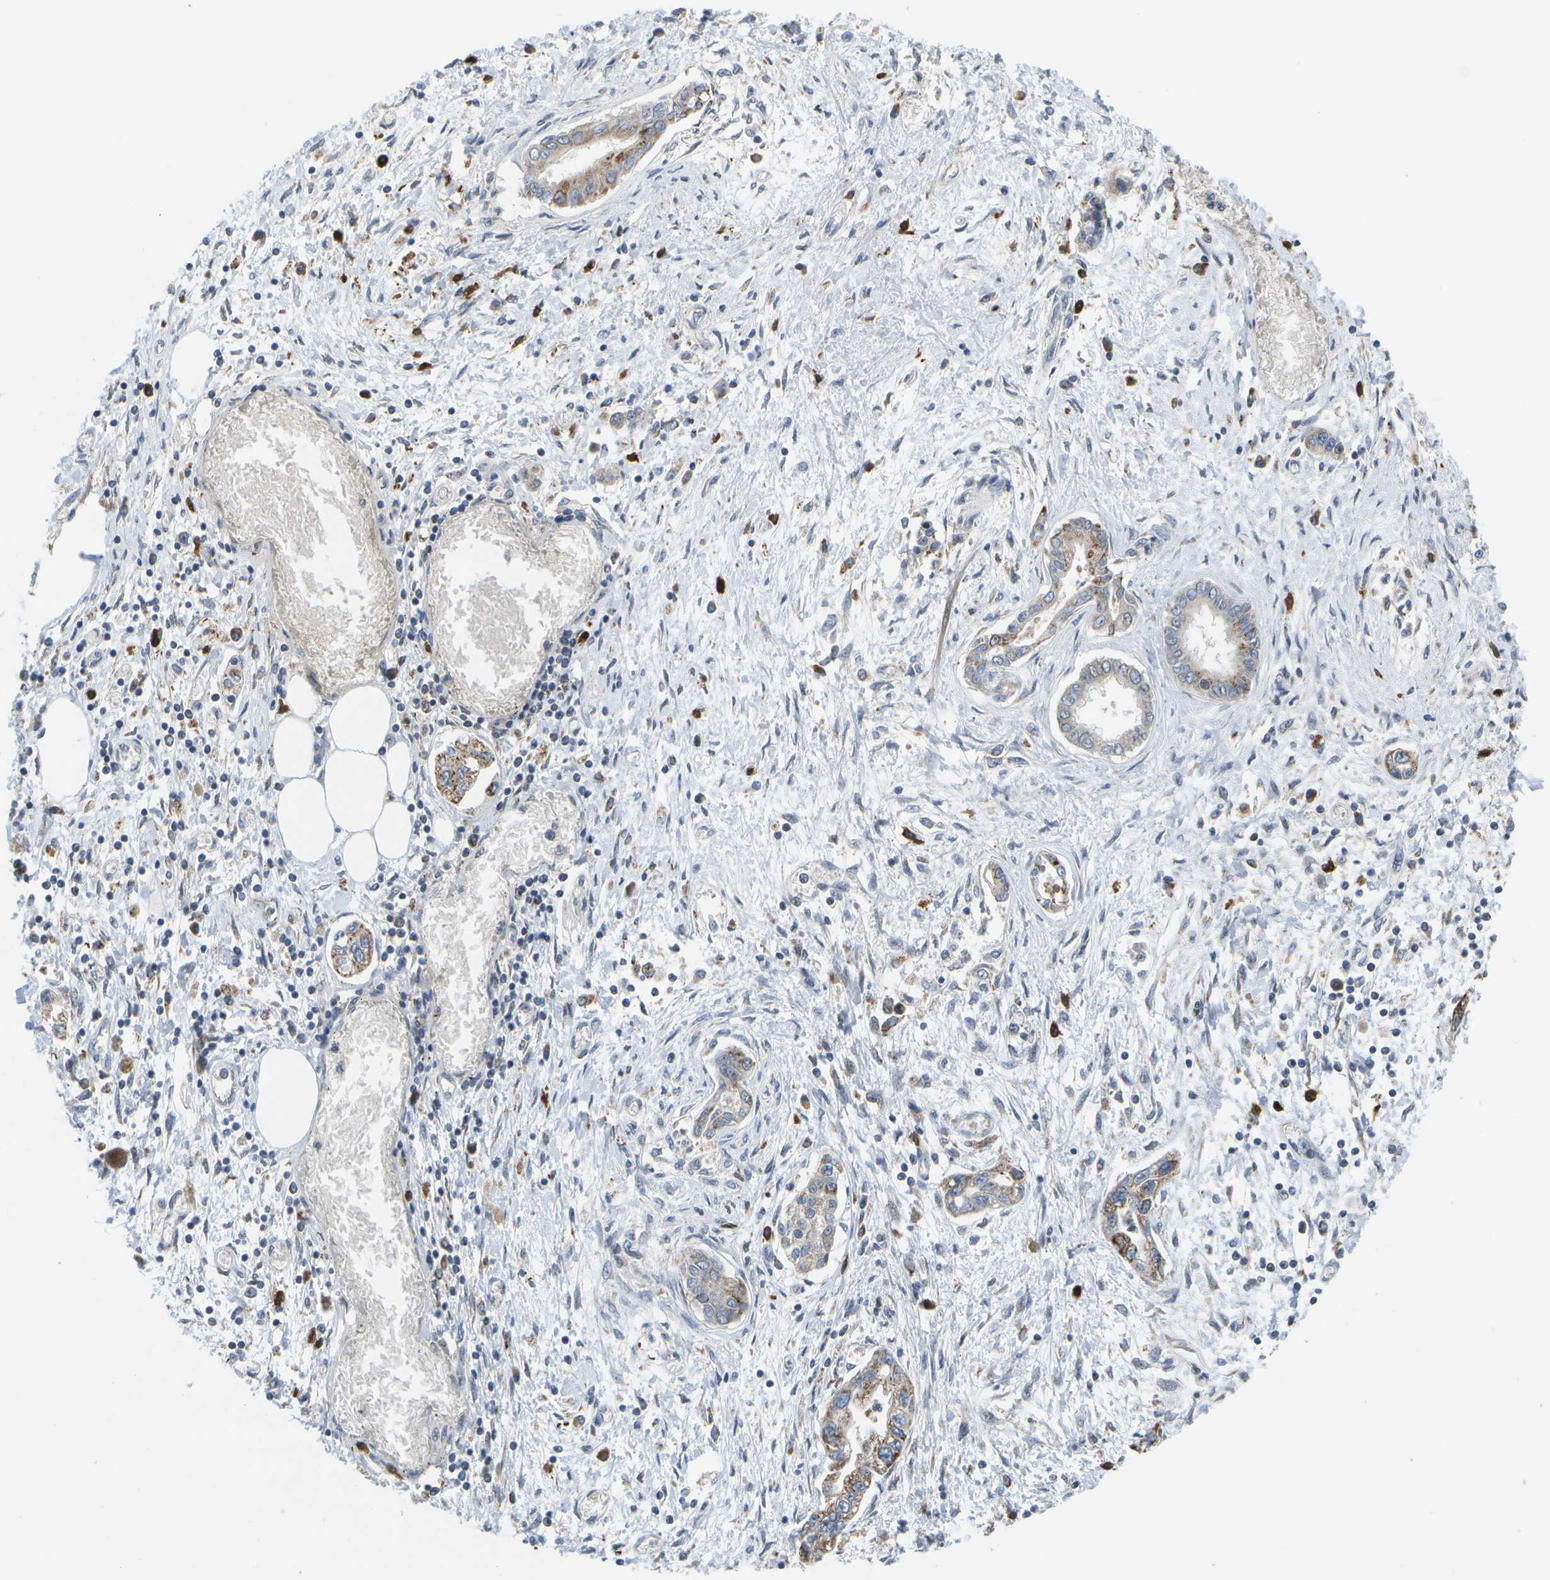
{"staining": {"intensity": "moderate", "quantity": "25%-75%", "location": "cytoplasmic/membranous"}, "tissue": "pancreatic cancer", "cell_type": "Tumor cells", "image_type": "cancer", "snomed": [{"axis": "morphology", "description": "Adenocarcinoma, NOS"}, {"axis": "topography", "description": "Pancreas"}], "caption": "IHC staining of pancreatic cancer, which exhibits medium levels of moderate cytoplasmic/membranous staining in approximately 25%-75% of tumor cells indicating moderate cytoplasmic/membranous protein staining. The staining was performed using DAB (brown) for protein detection and nuclei were counterstained in hematoxylin (blue).", "gene": "HADHA", "patient": {"sex": "male", "age": 56}}